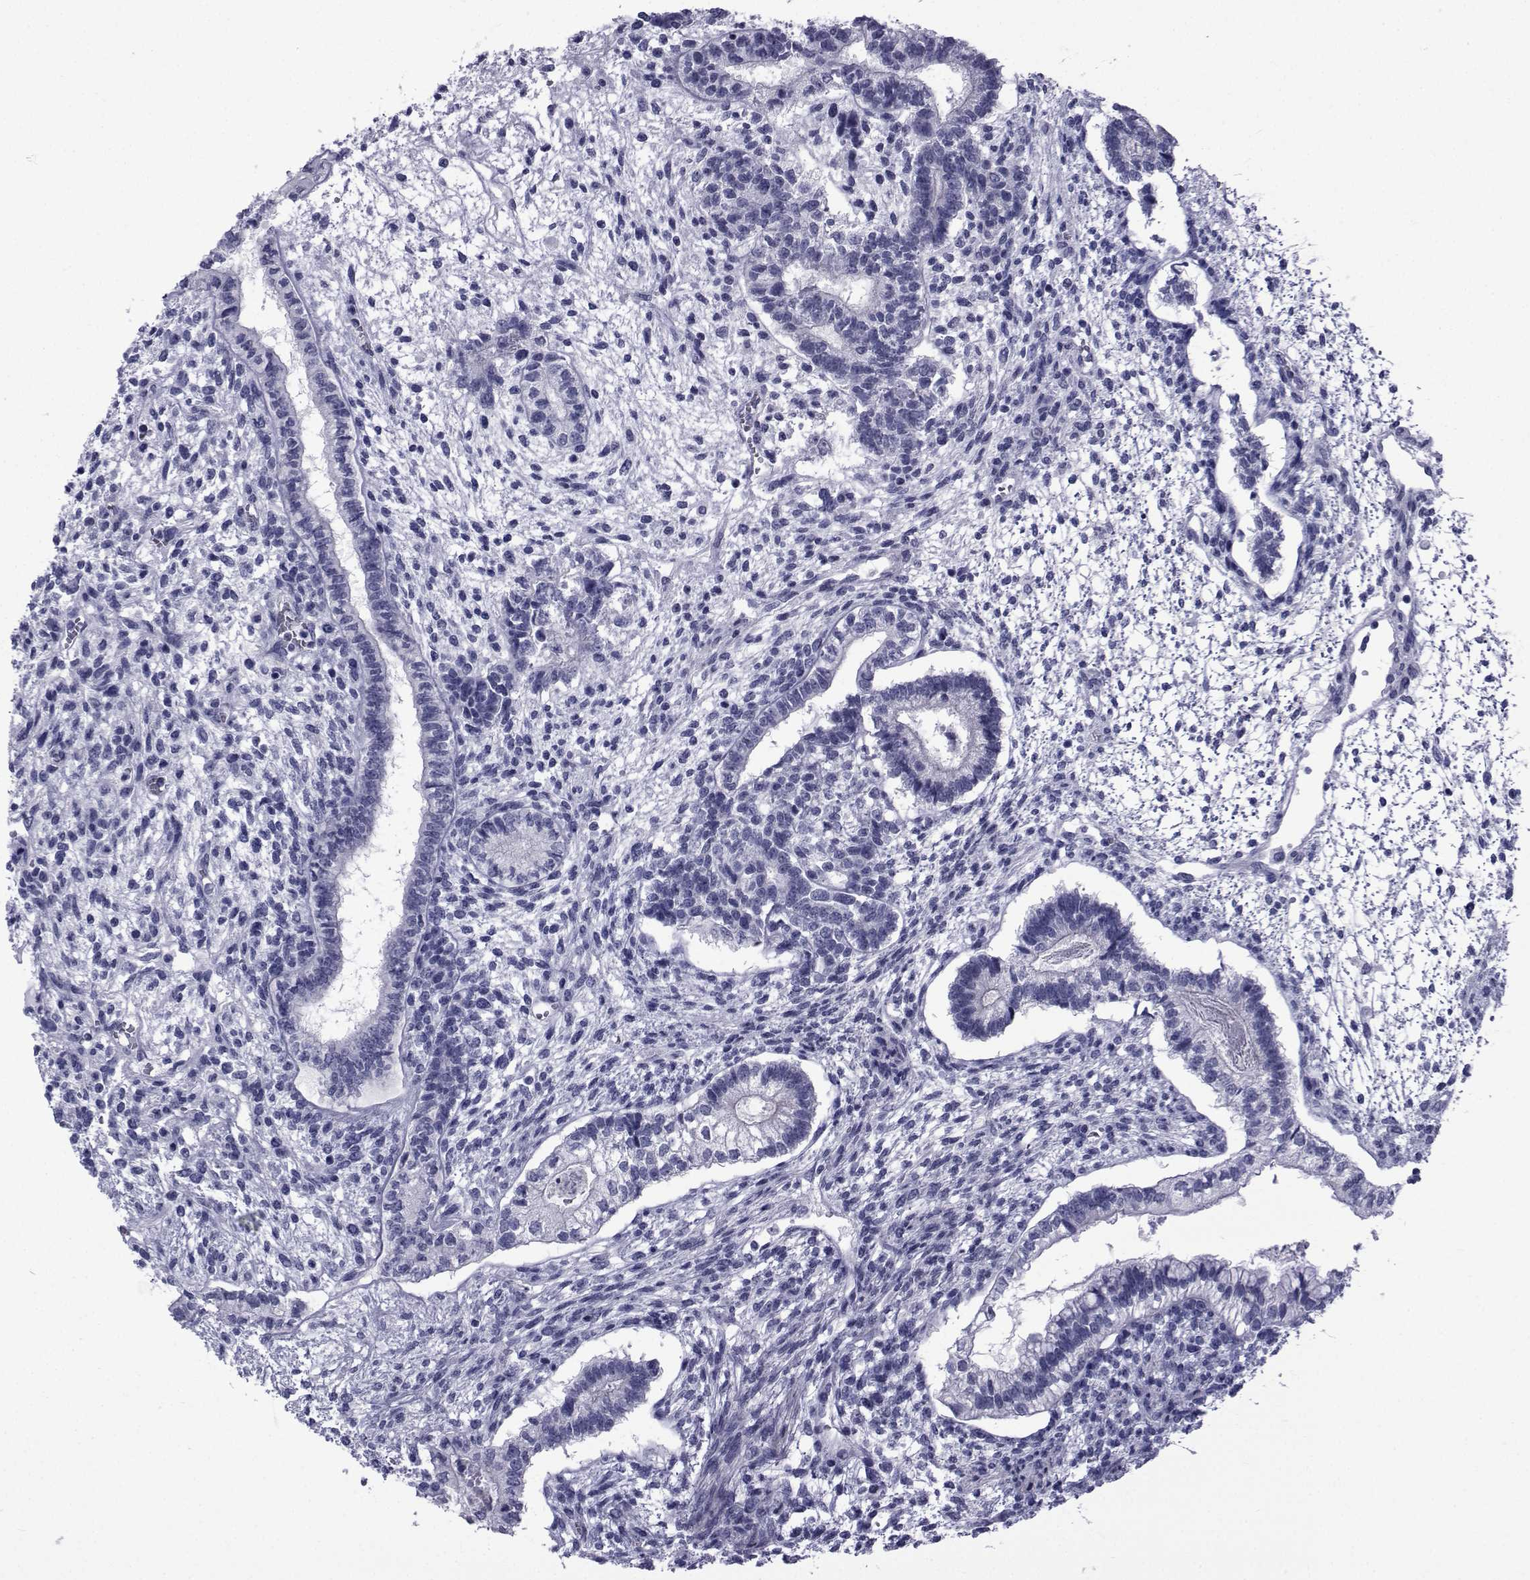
{"staining": {"intensity": "negative", "quantity": "none", "location": "none"}, "tissue": "testis cancer", "cell_type": "Tumor cells", "image_type": "cancer", "snomed": [{"axis": "morphology", "description": "Carcinoma, Embryonal, NOS"}, {"axis": "topography", "description": "Testis"}], "caption": "High power microscopy histopathology image of an immunohistochemistry (IHC) image of embryonal carcinoma (testis), revealing no significant positivity in tumor cells.", "gene": "PDE6H", "patient": {"sex": "male", "age": 37}}